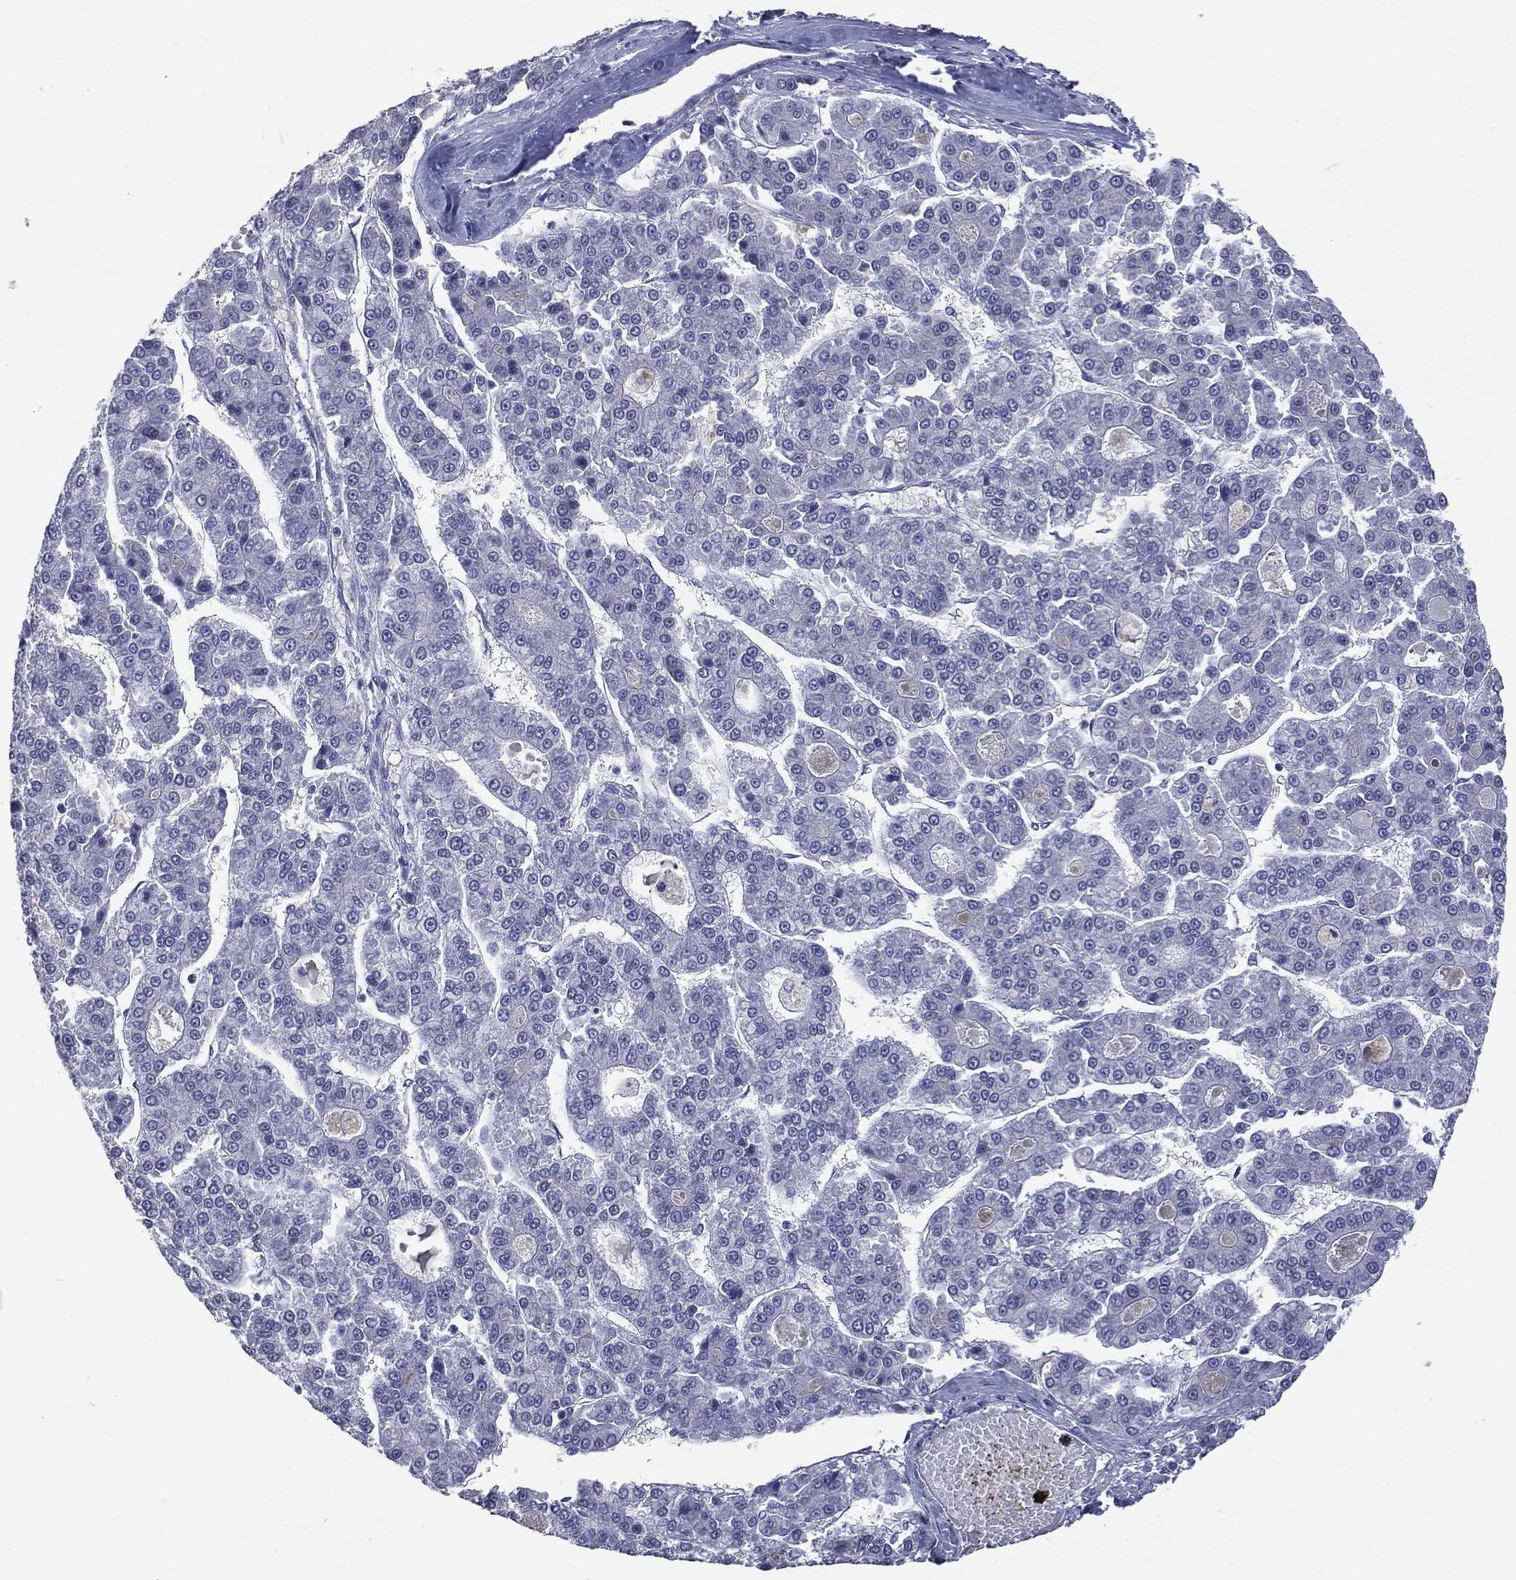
{"staining": {"intensity": "negative", "quantity": "none", "location": "none"}, "tissue": "liver cancer", "cell_type": "Tumor cells", "image_type": "cancer", "snomed": [{"axis": "morphology", "description": "Carcinoma, Hepatocellular, NOS"}, {"axis": "topography", "description": "Liver"}], "caption": "A histopathology image of liver cancer stained for a protein demonstrates no brown staining in tumor cells. (DAB IHC with hematoxylin counter stain).", "gene": "TSHB", "patient": {"sex": "male", "age": 70}}